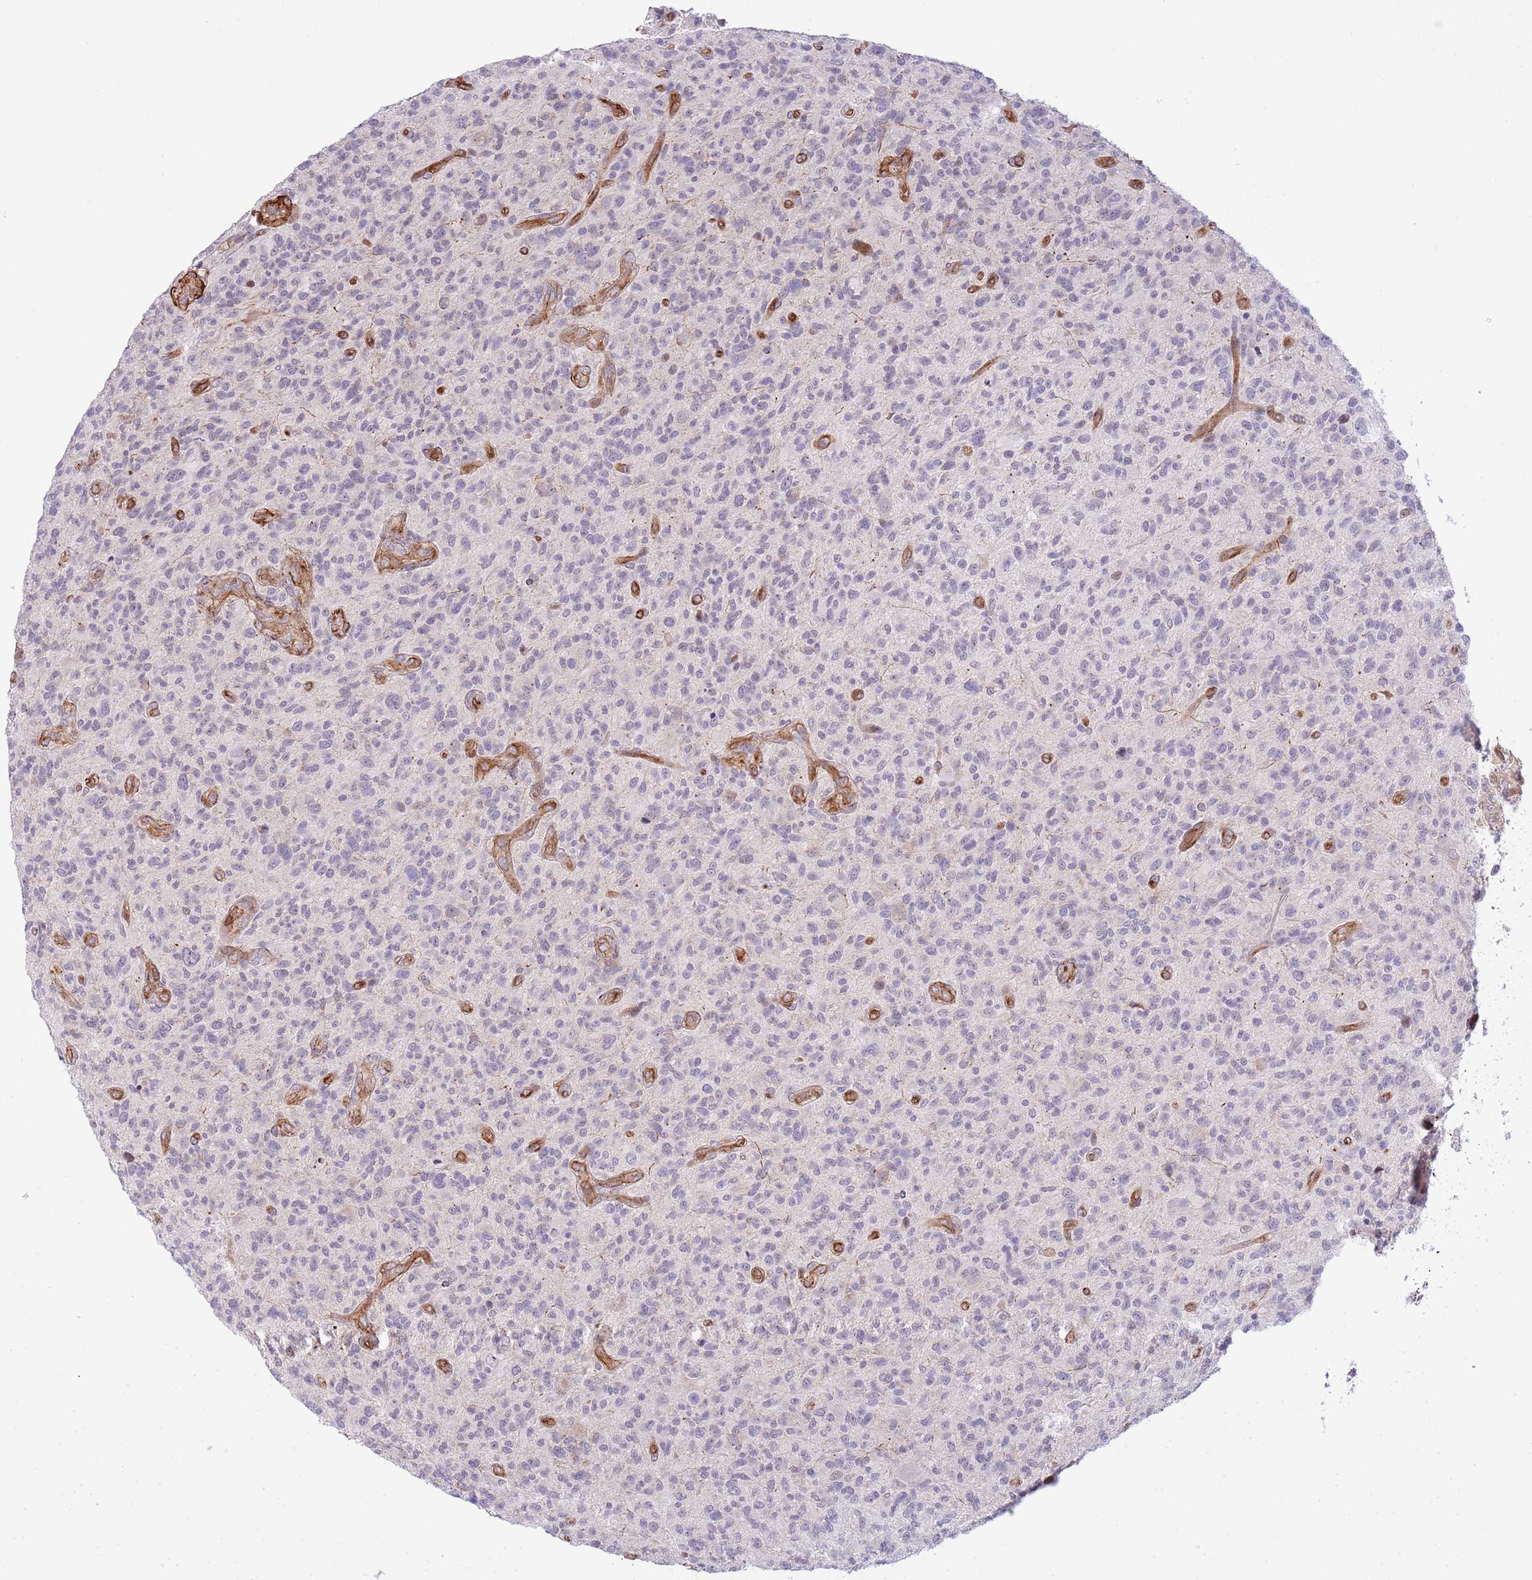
{"staining": {"intensity": "negative", "quantity": "none", "location": "none"}, "tissue": "glioma", "cell_type": "Tumor cells", "image_type": "cancer", "snomed": [{"axis": "morphology", "description": "Glioma, malignant, High grade"}, {"axis": "topography", "description": "Brain"}], "caption": "An IHC histopathology image of malignant high-grade glioma is shown. There is no staining in tumor cells of malignant high-grade glioma.", "gene": "NEK3", "patient": {"sex": "male", "age": 47}}